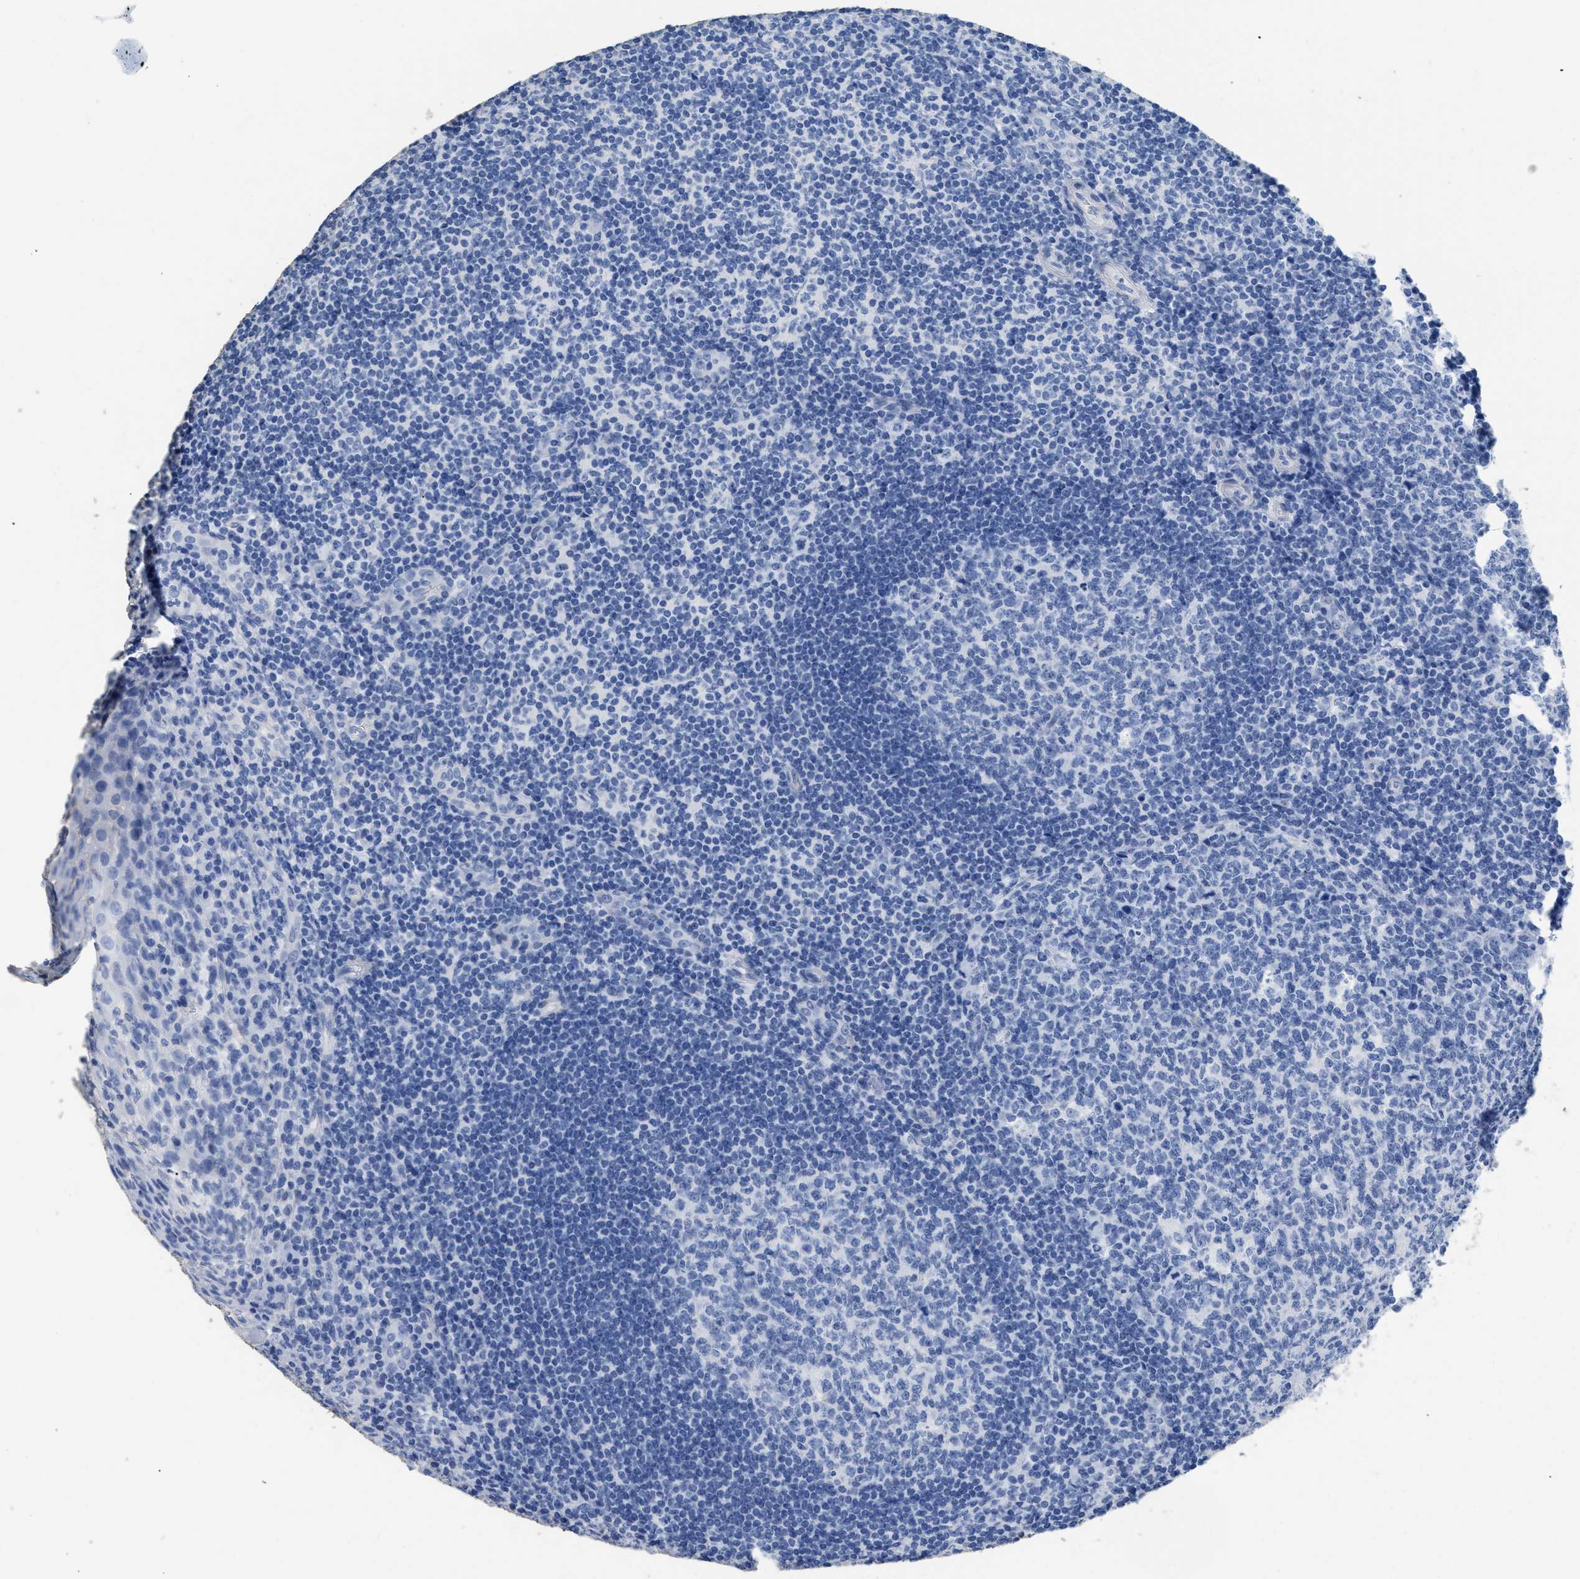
{"staining": {"intensity": "negative", "quantity": "none", "location": "none"}, "tissue": "tonsil", "cell_type": "Germinal center cells", "image_type": "normal", "snomed": [{"axis": "morphology", "description": "Normal tissue, NOS"}, {"axis": "topography", "description": "Tonsil"}], "caption": "IHC histopathology image of benign human tonsil stained for a protein (brown), which reveals no staining in germinal center cells.", "gene": "DLC1", "patient": {"sex": "male", "age": 37}}